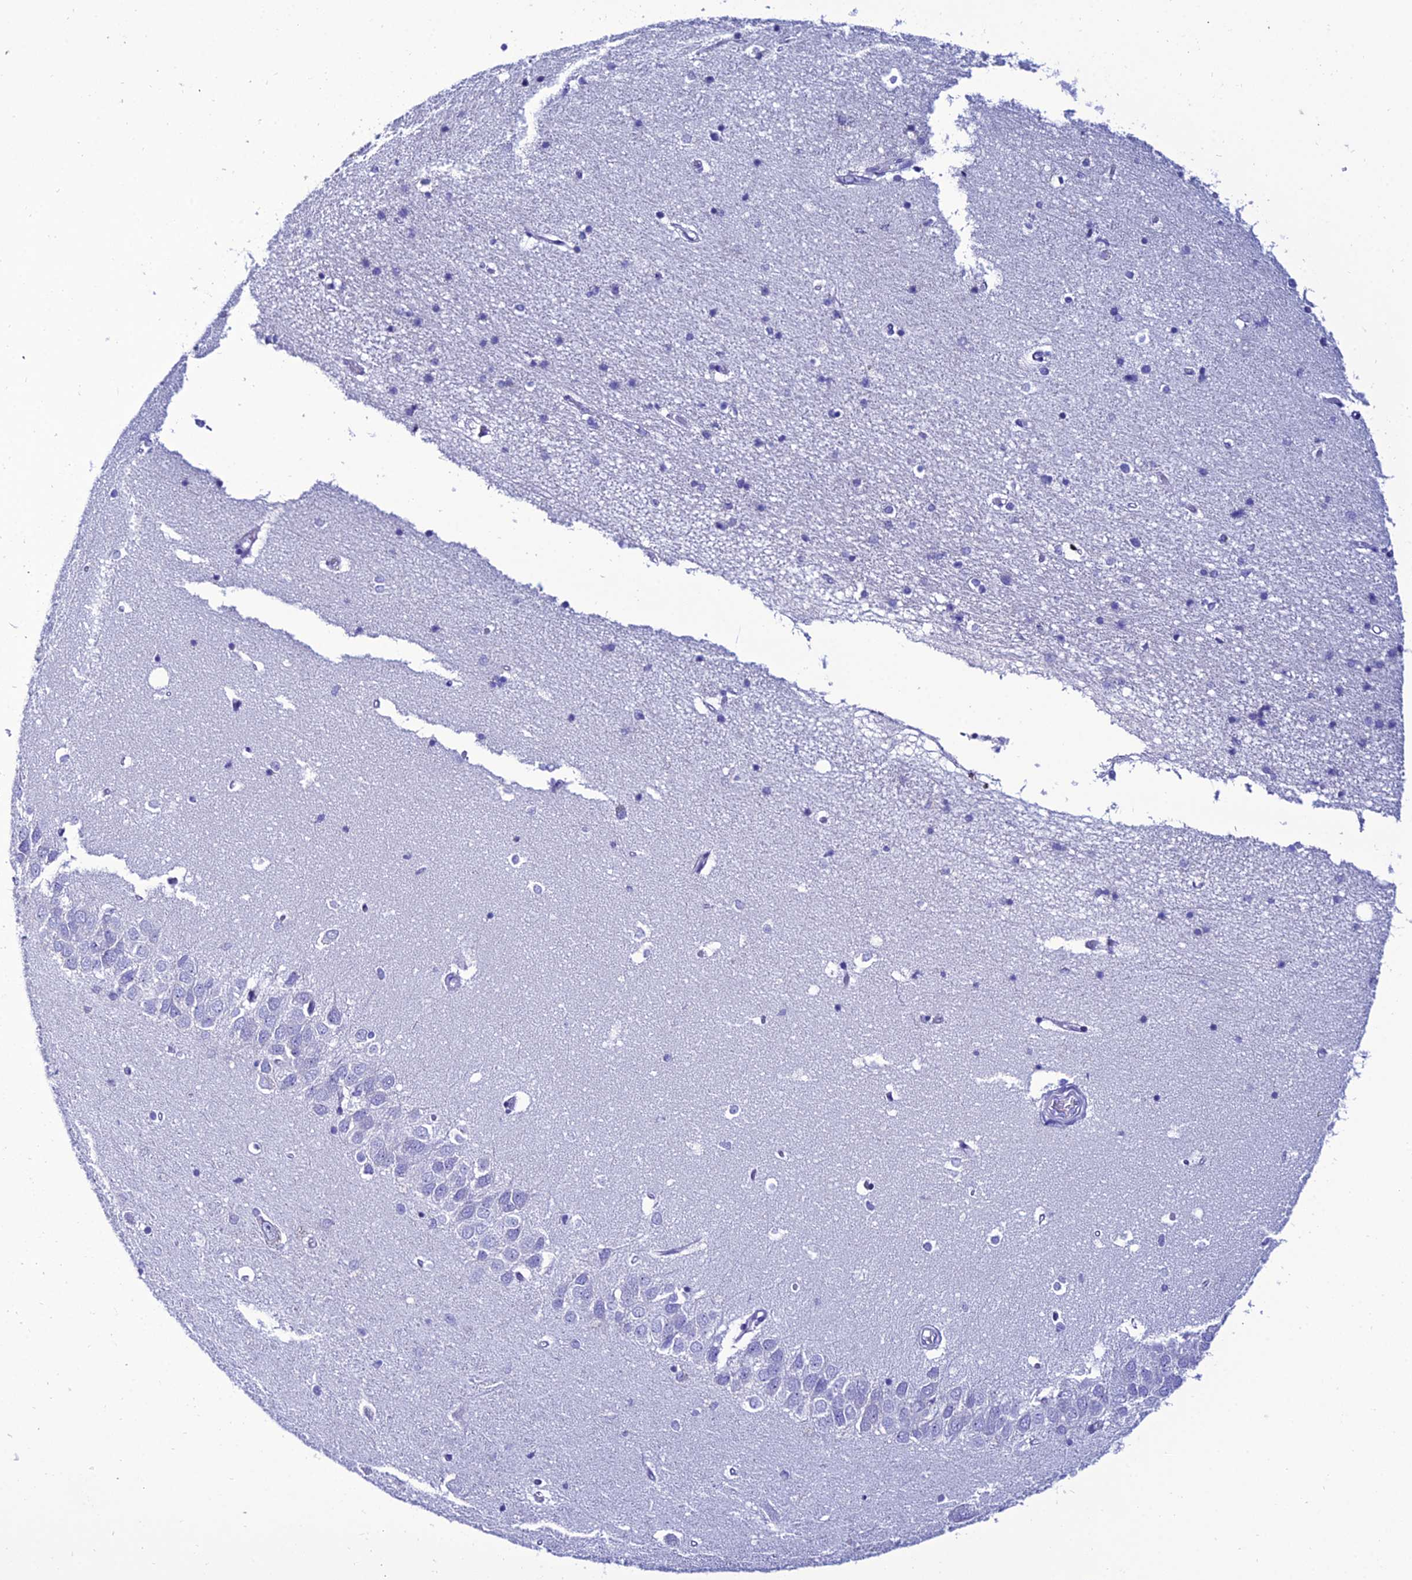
{"staining": {"intensity": "negative", "quantity": "none", "location": "none"}, "tissue": "hippocampus", "cell_type": "Glial cells", "image_type": "normal", "snomed": [{"axis": "morphology", "description": "Normal tissue, NOS"}, {"axis": "topography", "description": "Hippocampus"}], "caption": "This is an immunohistochemistry histopathology image of unremarkable human hippocampus. There is no staining in glial cells.", "gene": "OR4D5", "patient": {"sex": "male", "age": 45}}